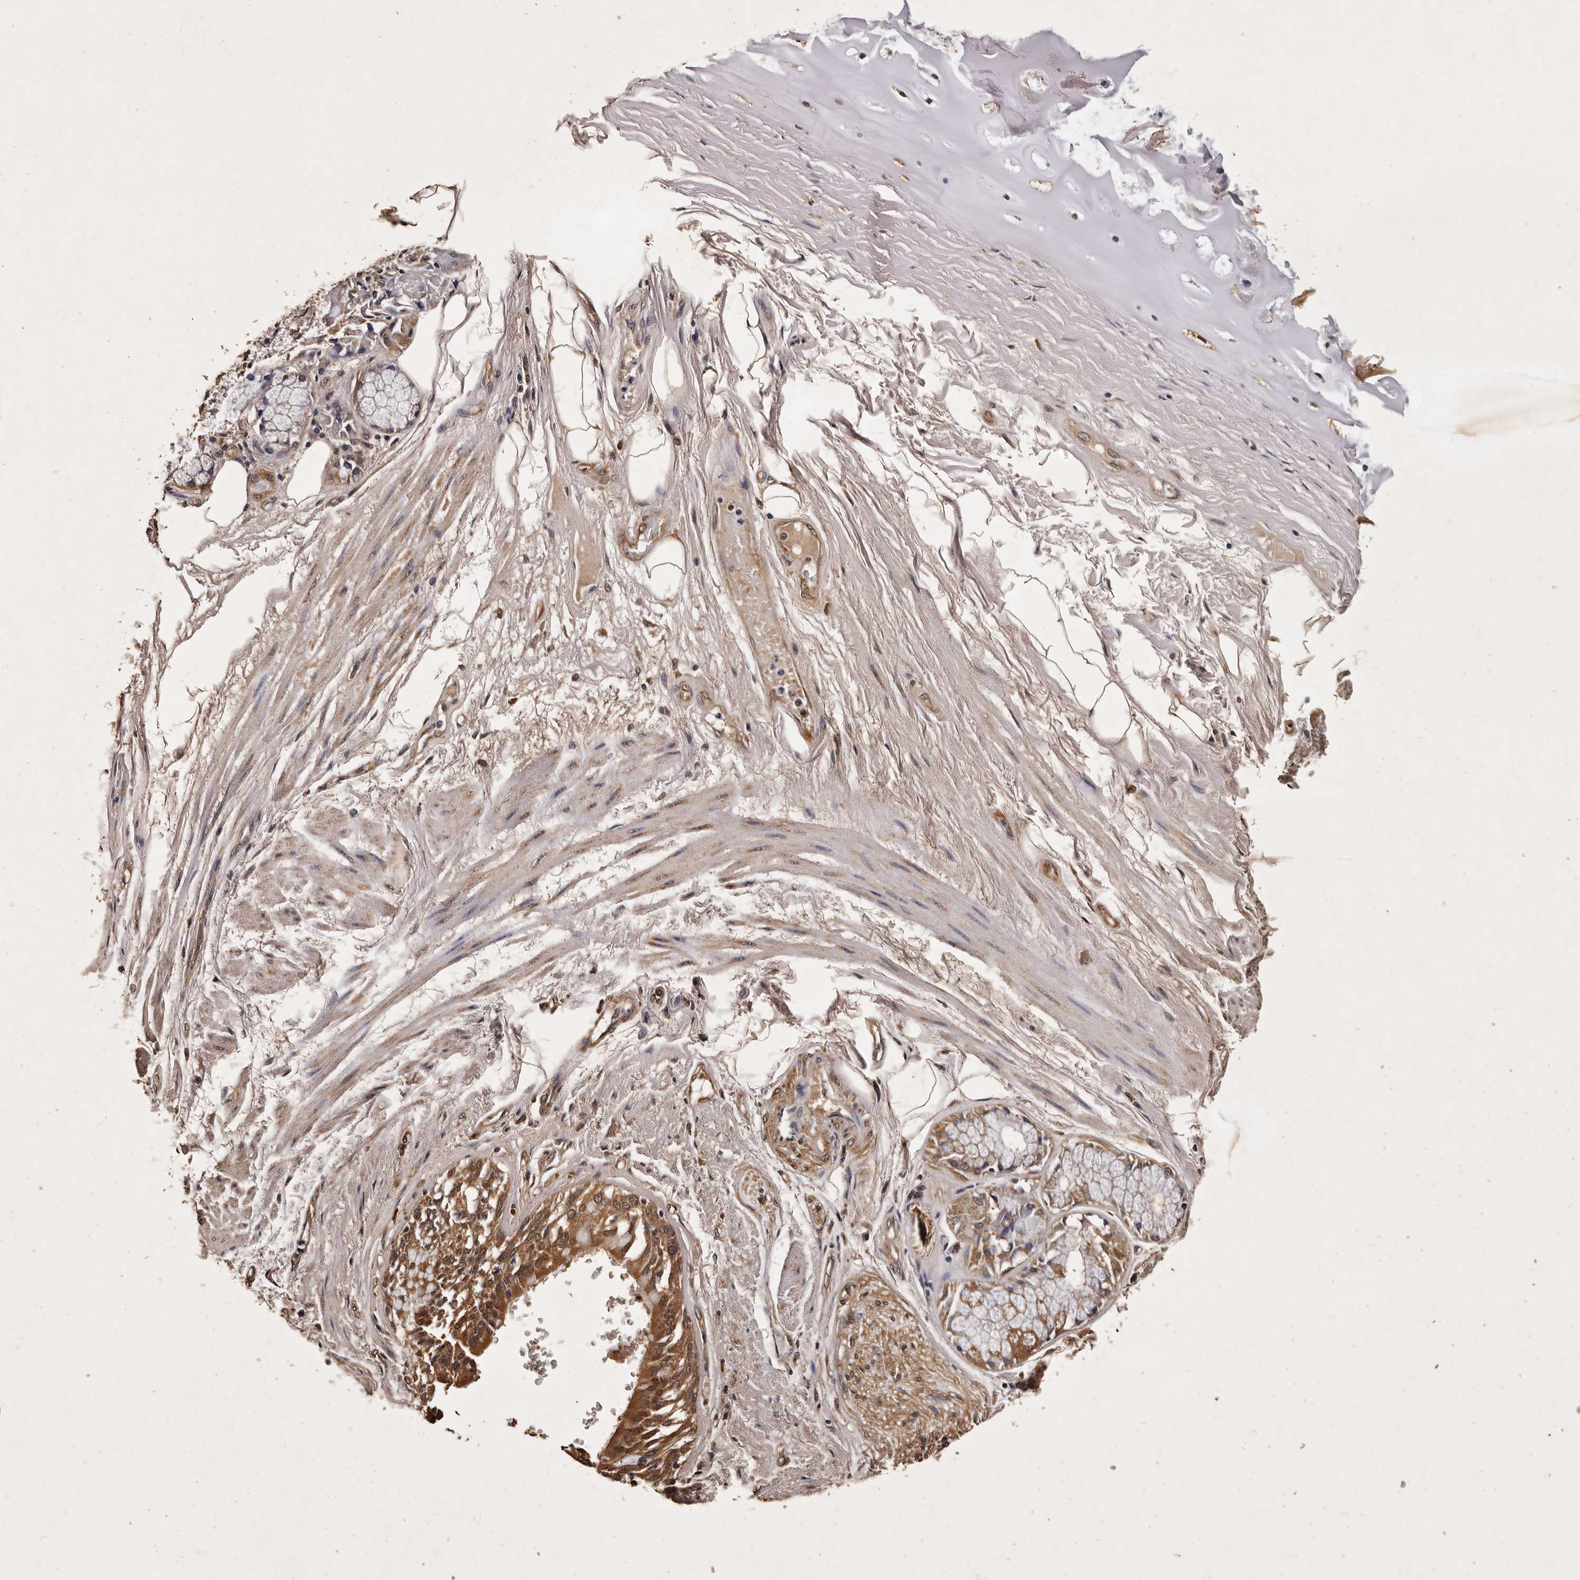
{"staining": {"intensity": "moderate", "quantity": ">75%", "location": "cytoplasmic/membranous"}, "tissue": "adipose tissue", "cell_type": "Adipocytes", "image_type": "normal", "snomed": [{"axis": "morphology", "description": "Normal tissue, NOS"}, {"axis": "topography", "description": "Bronchus"}], "caption": "Protein expression analysis of unremarkable human adipose tissue reveals moderate cytoplasmic/membranous expression in about >75% of adipocytes. The staining is performed using DAB brown chromogen to label protein expression. The nuclei are counter-stained blue using hematoxylin.", "gene": "PARS2", "patient": {"sex": "male", "age": 66}}